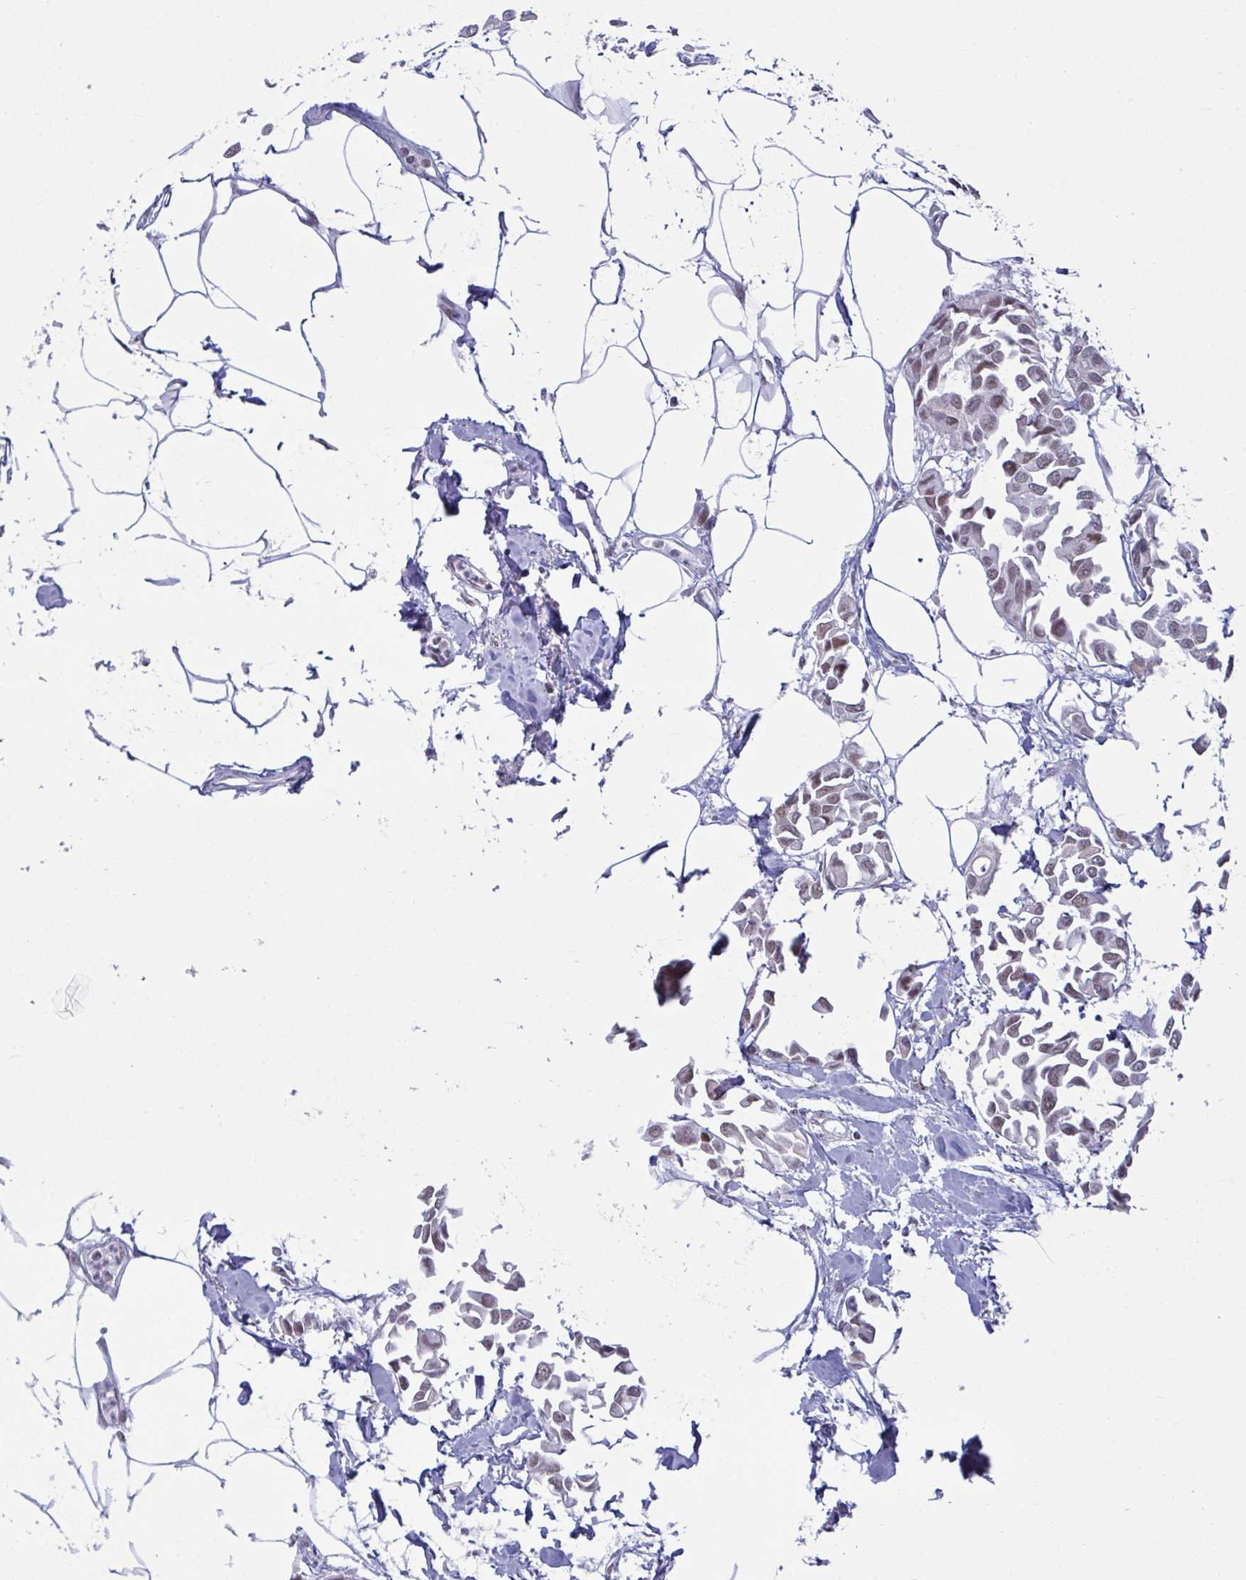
{"staining": {"intensity": "weak", "quantity": "25%-75%", "location": "nuclear"}, "tissue": "breast cancer", "cell_type": "Tumor cells", "image_type": "cancer", "snomed": [{"axis": "morphology", "description": "Duct carcinoma"}, {"axis": "topography", "description": "Breast"}], "caption": "Weak nuclear staining is present in about 25%-75% of tumor cells in breast cancer (invasive ductal carcinoma).", "gene": "SUPT16H", "patient": {"sex": "female", "age": 54}}